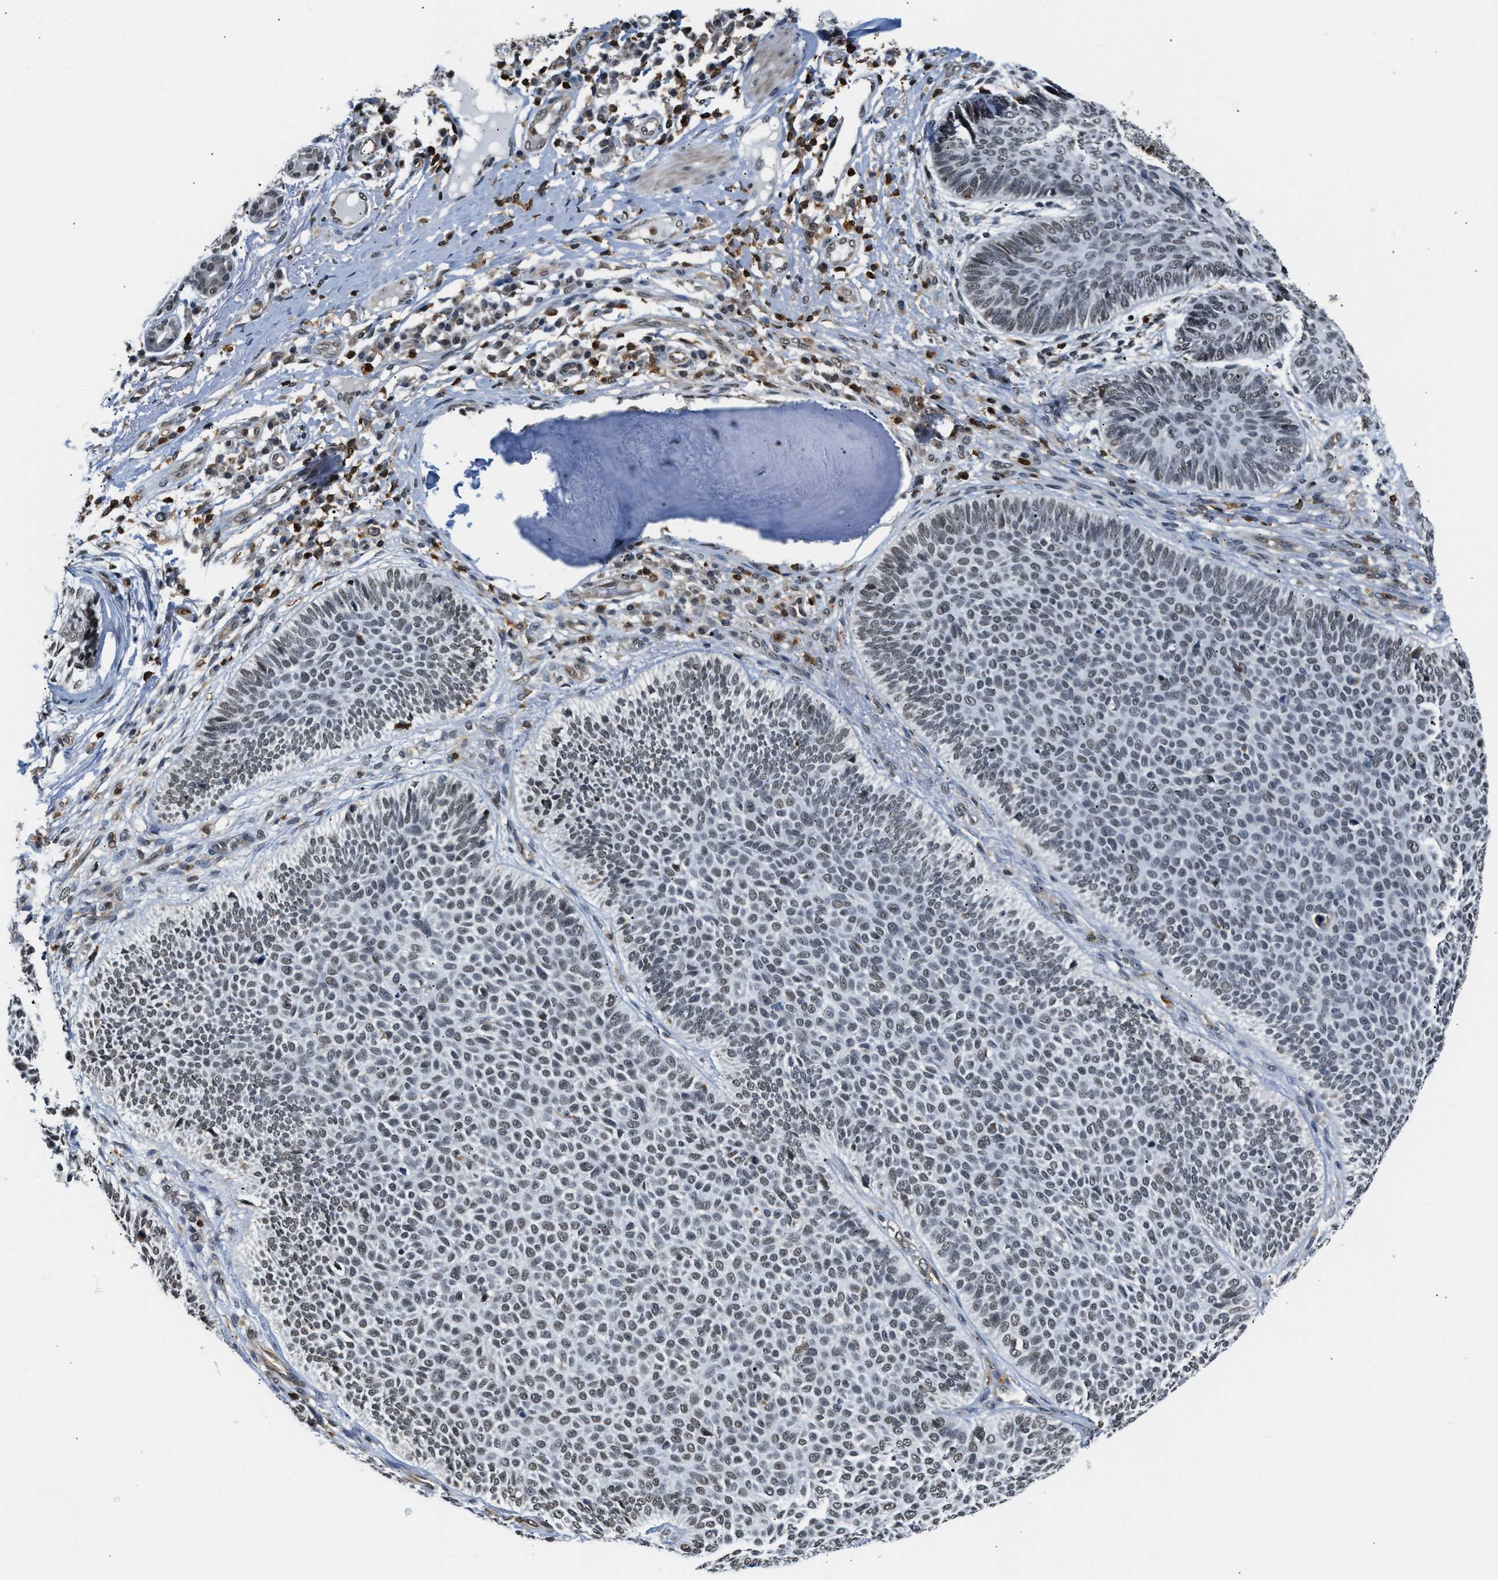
{"staining": {"intensity": "weak", "quantity": "25%-75%", "location": "nuclear"}, "tissue": "skin cancer", "cell_type": "Tumor cells", "image_type": "cancer", "snomed": [{"axis": "morphology", "description": "Normal tissue, NOS"}, {"axis": "morphology", "description": "Basal cell carcinoma"}, {"axis": "topography", "description": "Skin"}], "caption": "Skin cancer (basal cell carcinoma) stained with a brown dye reveals weak nuclear positive staining in approximately 25%-75% of tumor cells.", "gene": "STK10", "patient": {"sex": "male", "age": 52}}